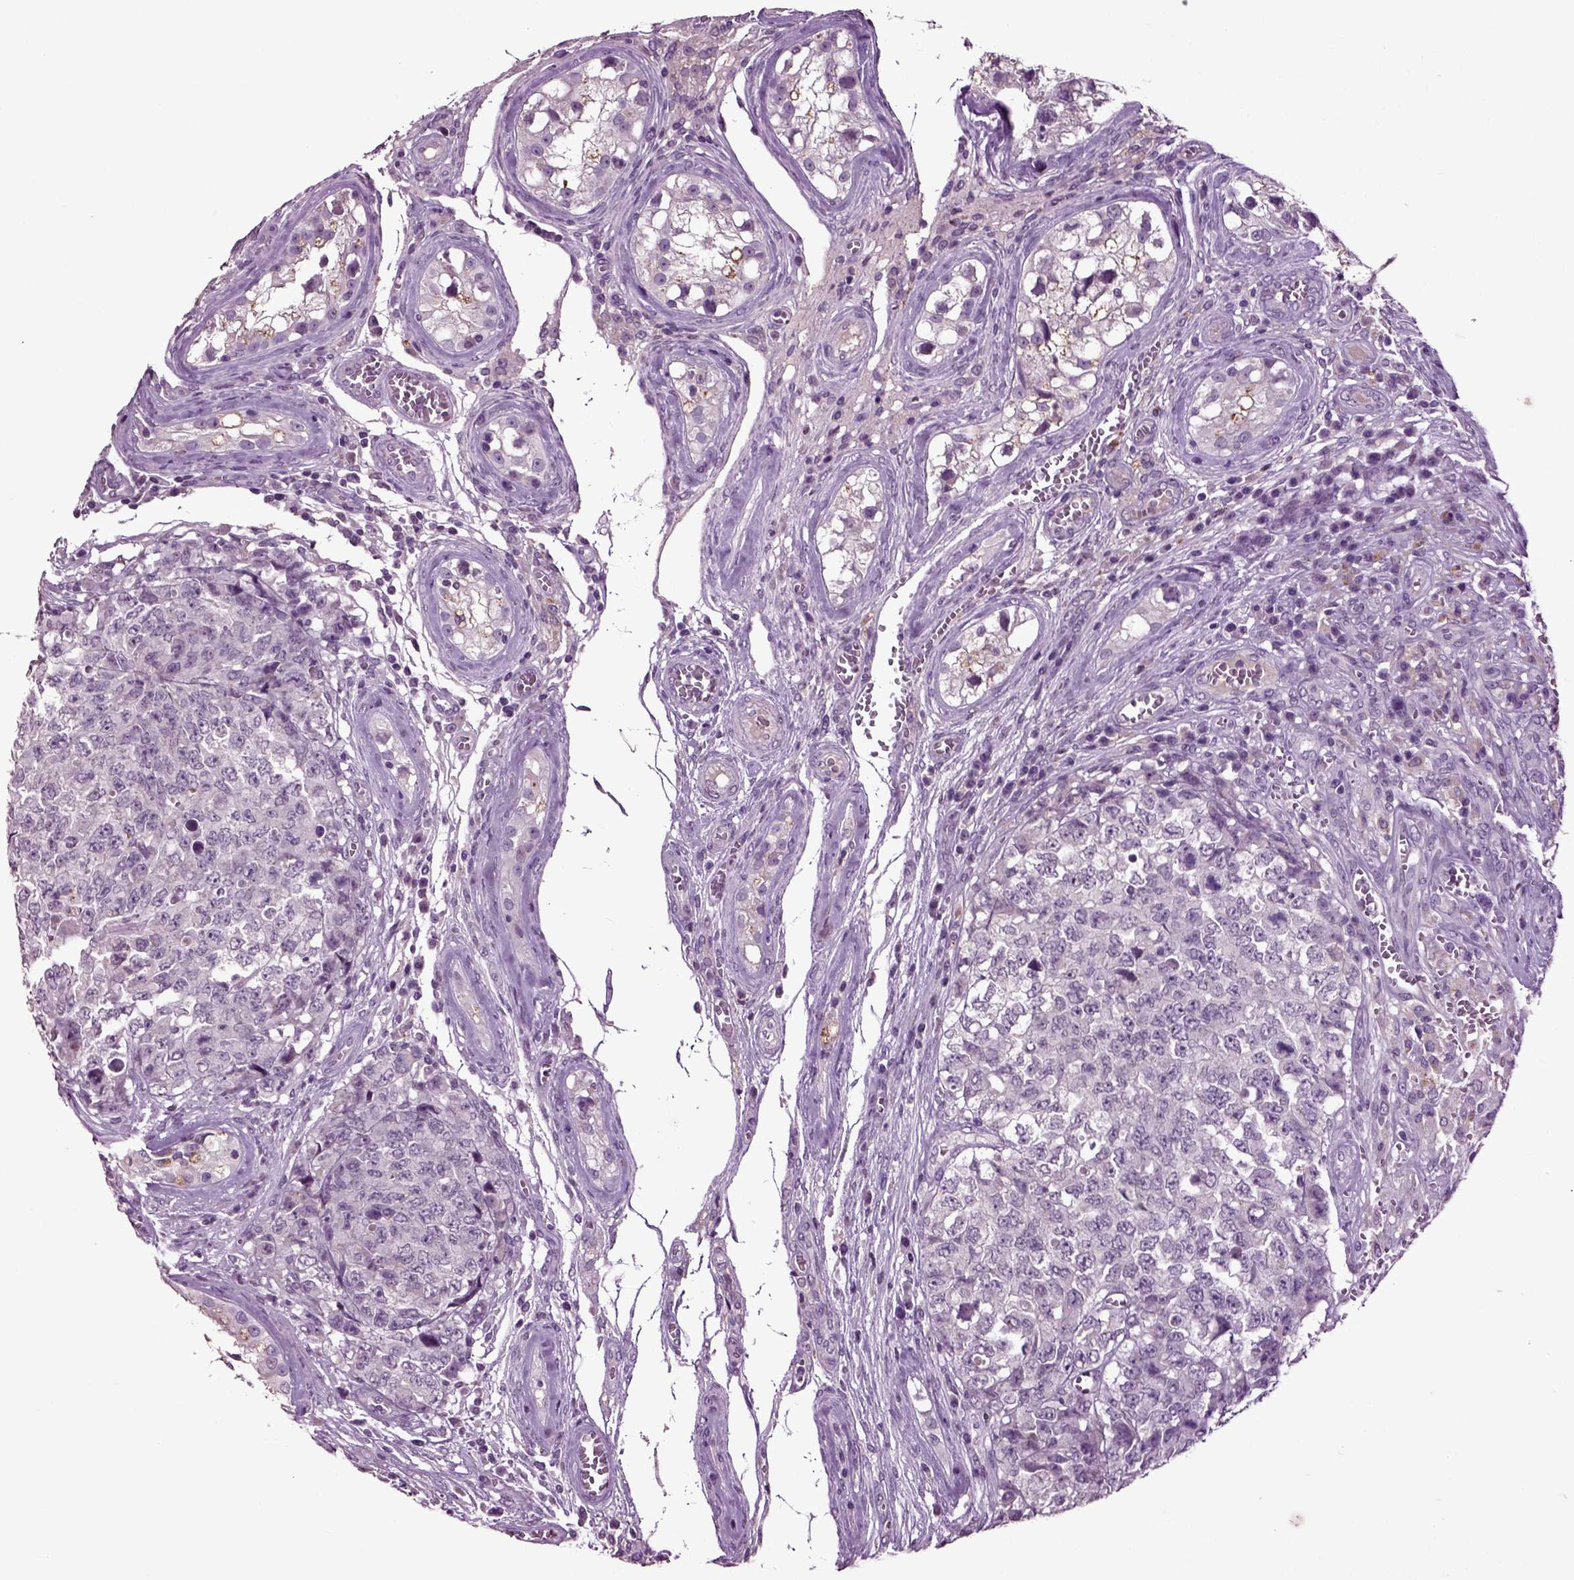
{"staining": {"intensity": "negative", "quantity": "none", "location": "none"}, "tissue": "testis cancer", "cell_type": "Tumor cells", "image_type": "cancer", "snomed": [{"axis": "morphology", "description": "Carcinoma, Embryonal, NOS"}, {"axis": "topography", "description": "Testis"}], "caption": "Image shows no protein positivity in tumor cells of testis embryonal carcinoma tissue. (Brightfield microscopy of DAB immunohistochemistry (IHC) at high magnification).", "gene": "CRHR1", "patient": {"sex": "male", "age": 23}}